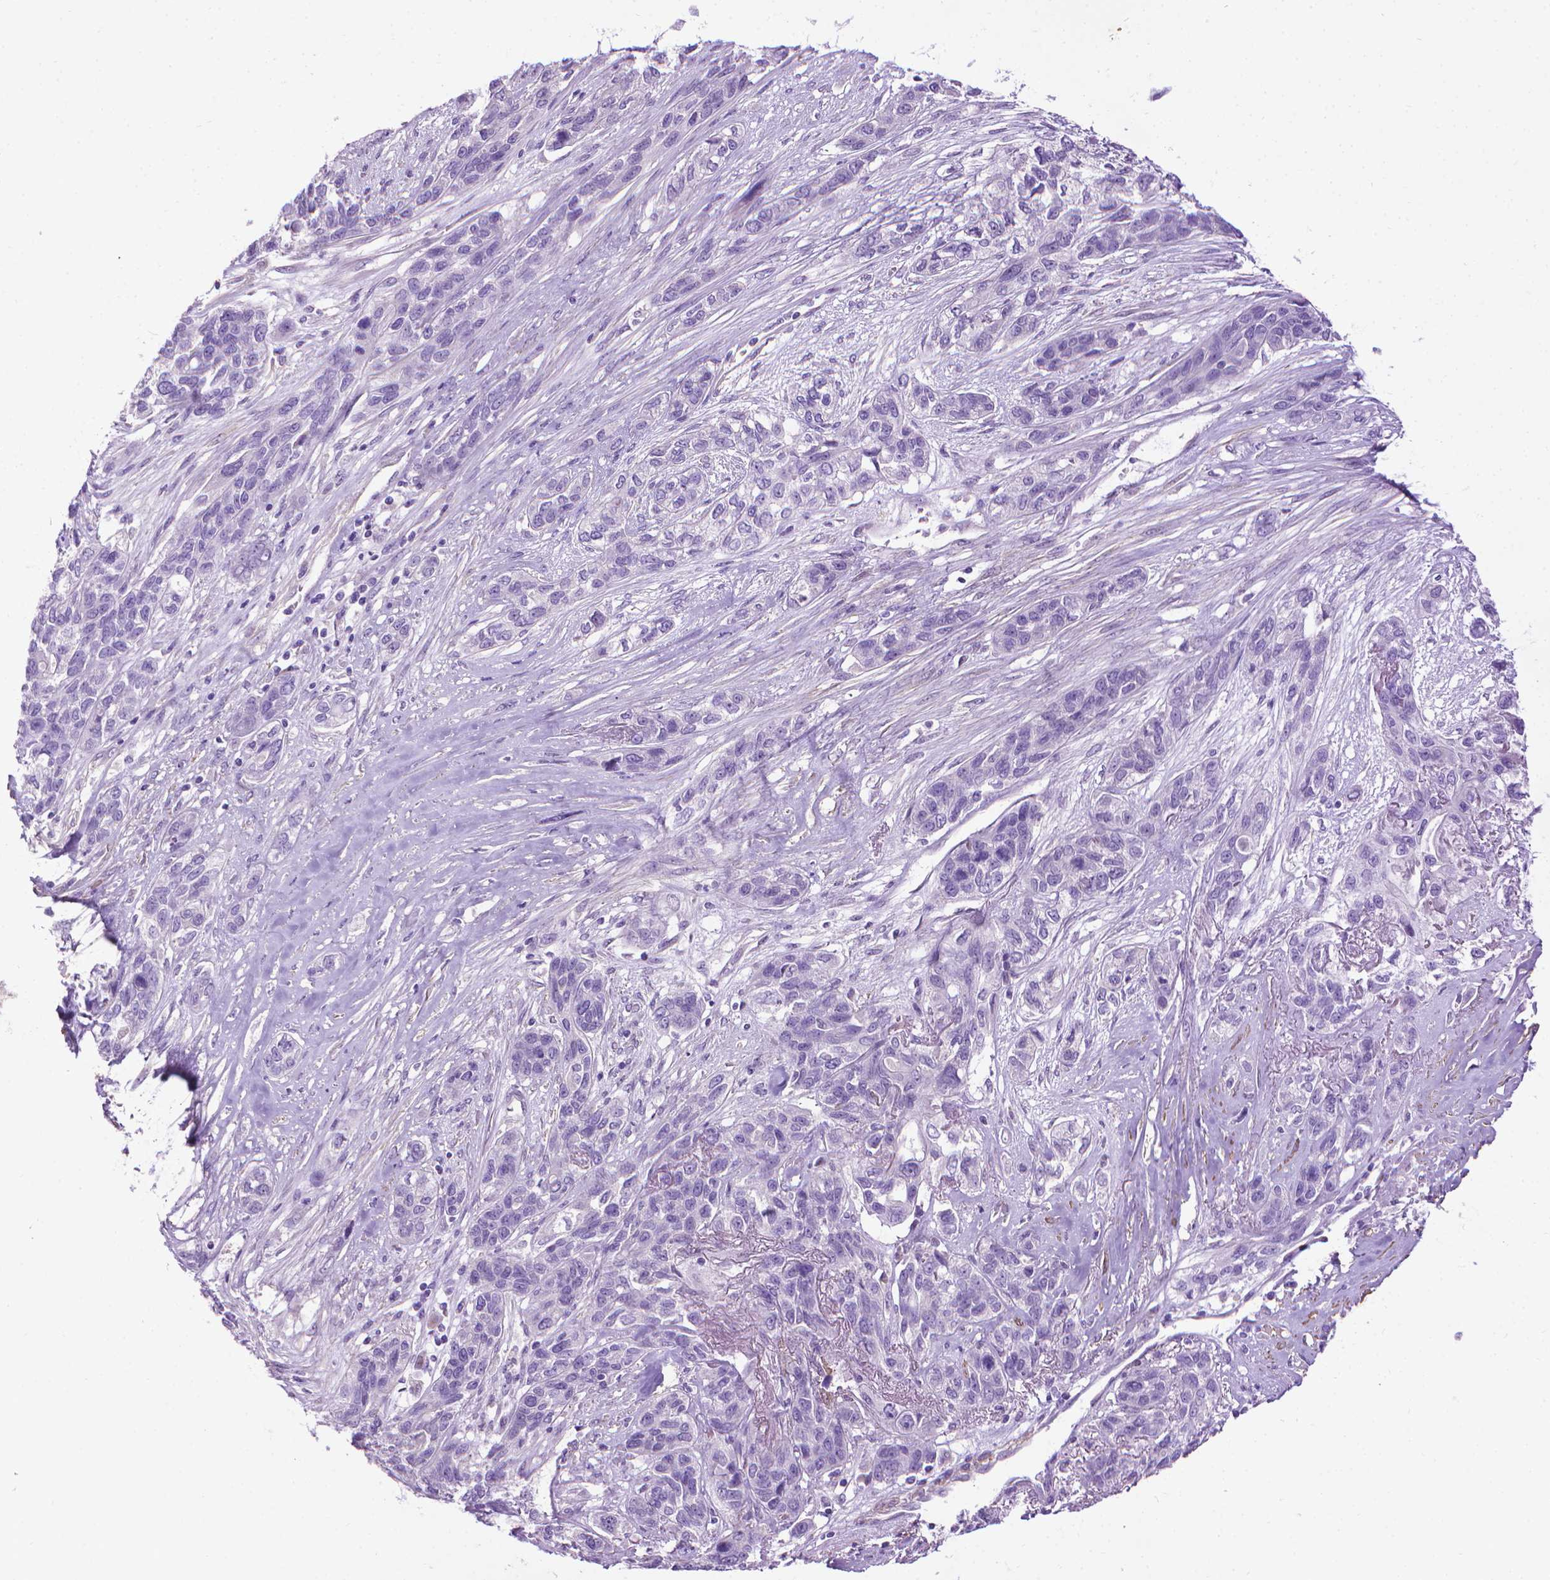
{"staining": {"intensity": "negative", "quantity": "none", "location": "none"}, "tissue": "lung cancer", "cell_type": "Tumor cells", "image_type": "cancer", "snomed": [{"axis": "morphology", "description": "Squamous cell carcinoma, NOS"}, {"axis": "topography", "description": "Lung"}], "caption": "This is an immunohistochemistry micrograph of human lung cancer. There is no positivity in tumor cells.", "gene": "AQP10", "patient": {"sex": "female", "age": 70}}